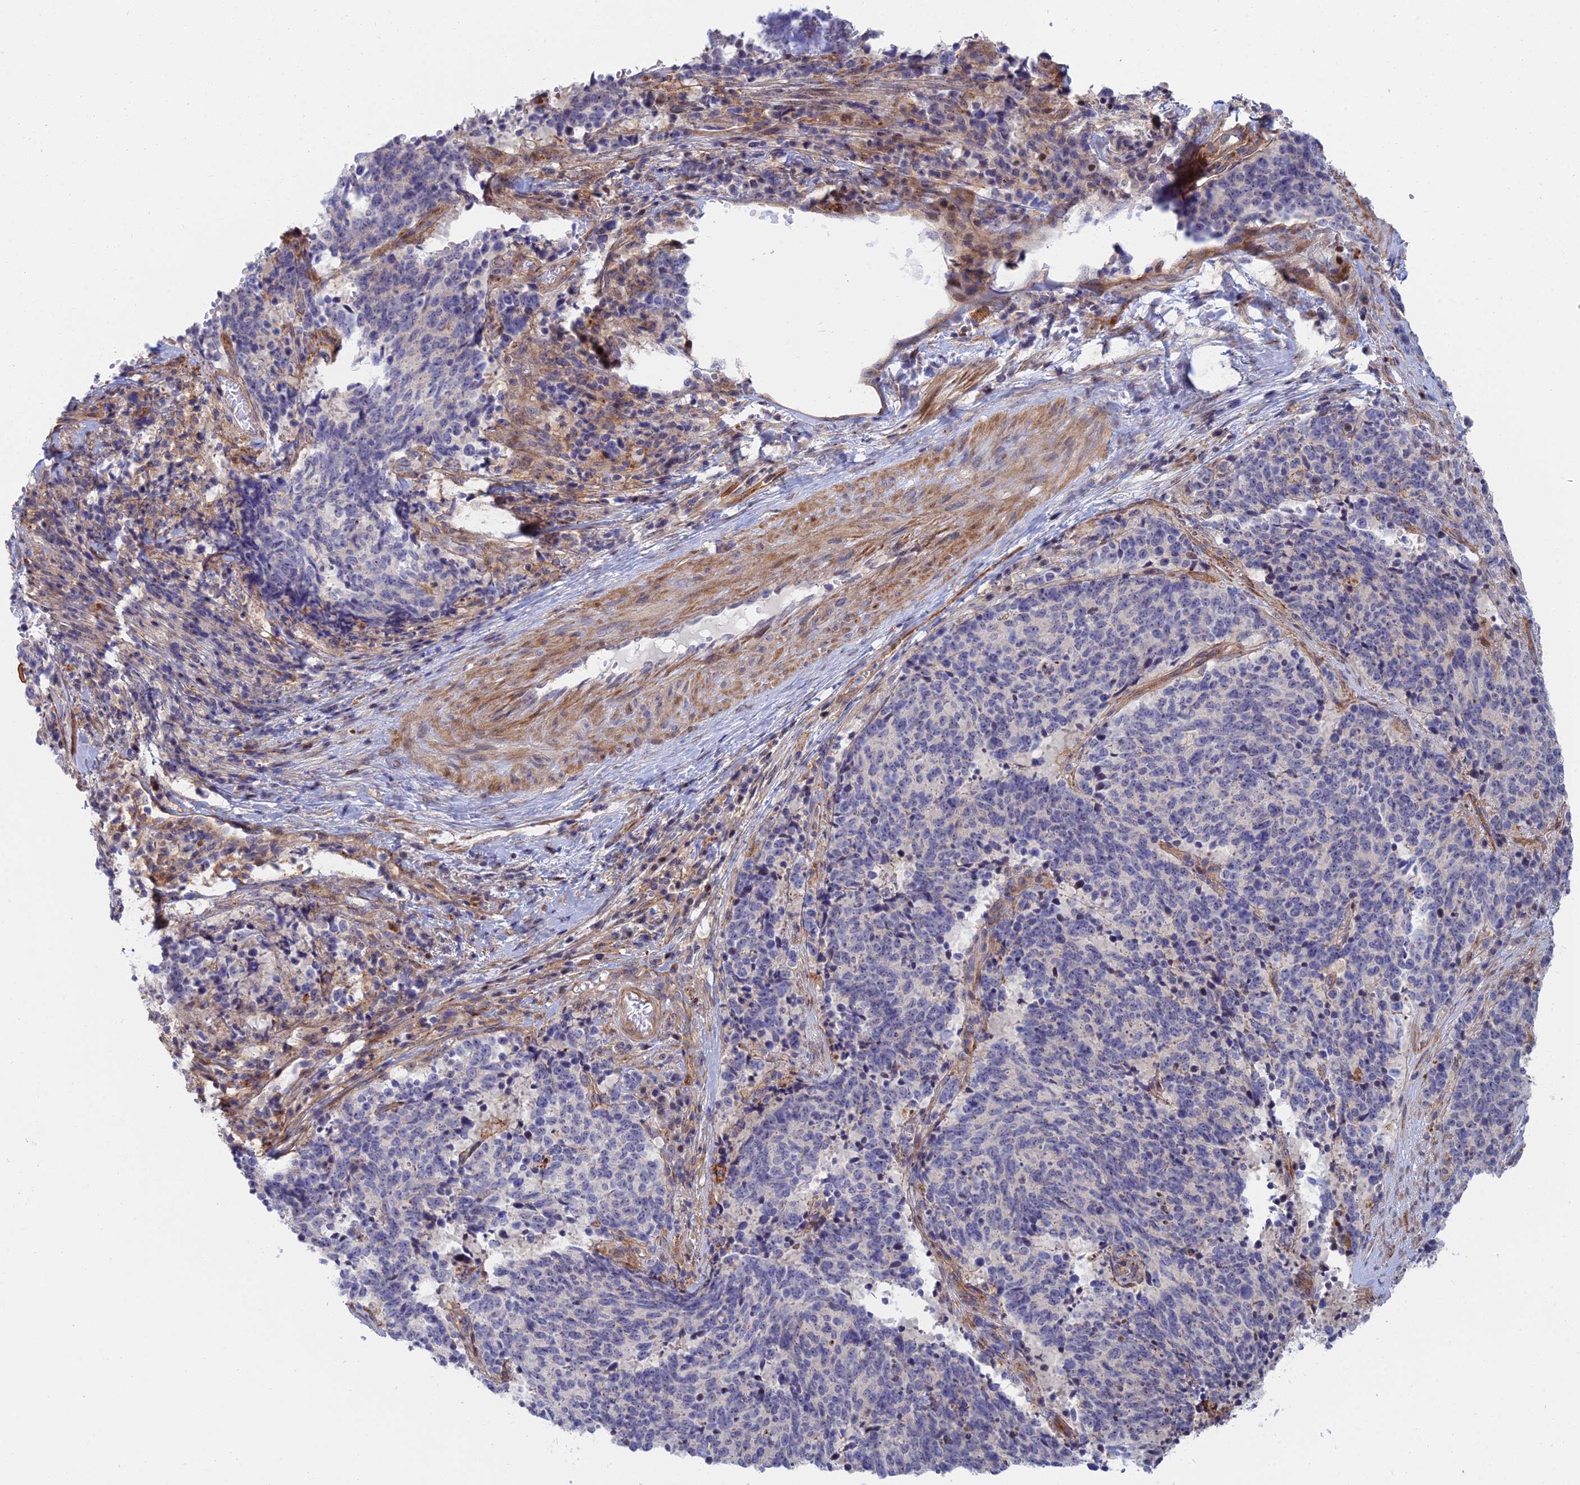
{"staining": {"intensity": "negative", "quantity": "none", "location": "none"}, "tissue": "cervical cancer", "cell_type": "Tumor cells", "image_type": "cancer", "snomed": [{"axis": "morphology", "description": "Squamous cell carcinoma, NOS"}, {"axis": "topography", "description": "Cervix"}], "caption": "Tumor cells are negative for brown protein staining in cervical cancer. The staining was performed using DAB to visualize the protein expression in brown, while the nuclei were stained in blue with hematoxylin (Magnification: 20x).", "gene": "TRIM43B", "patient": {"sex": "female", "age": 29}}